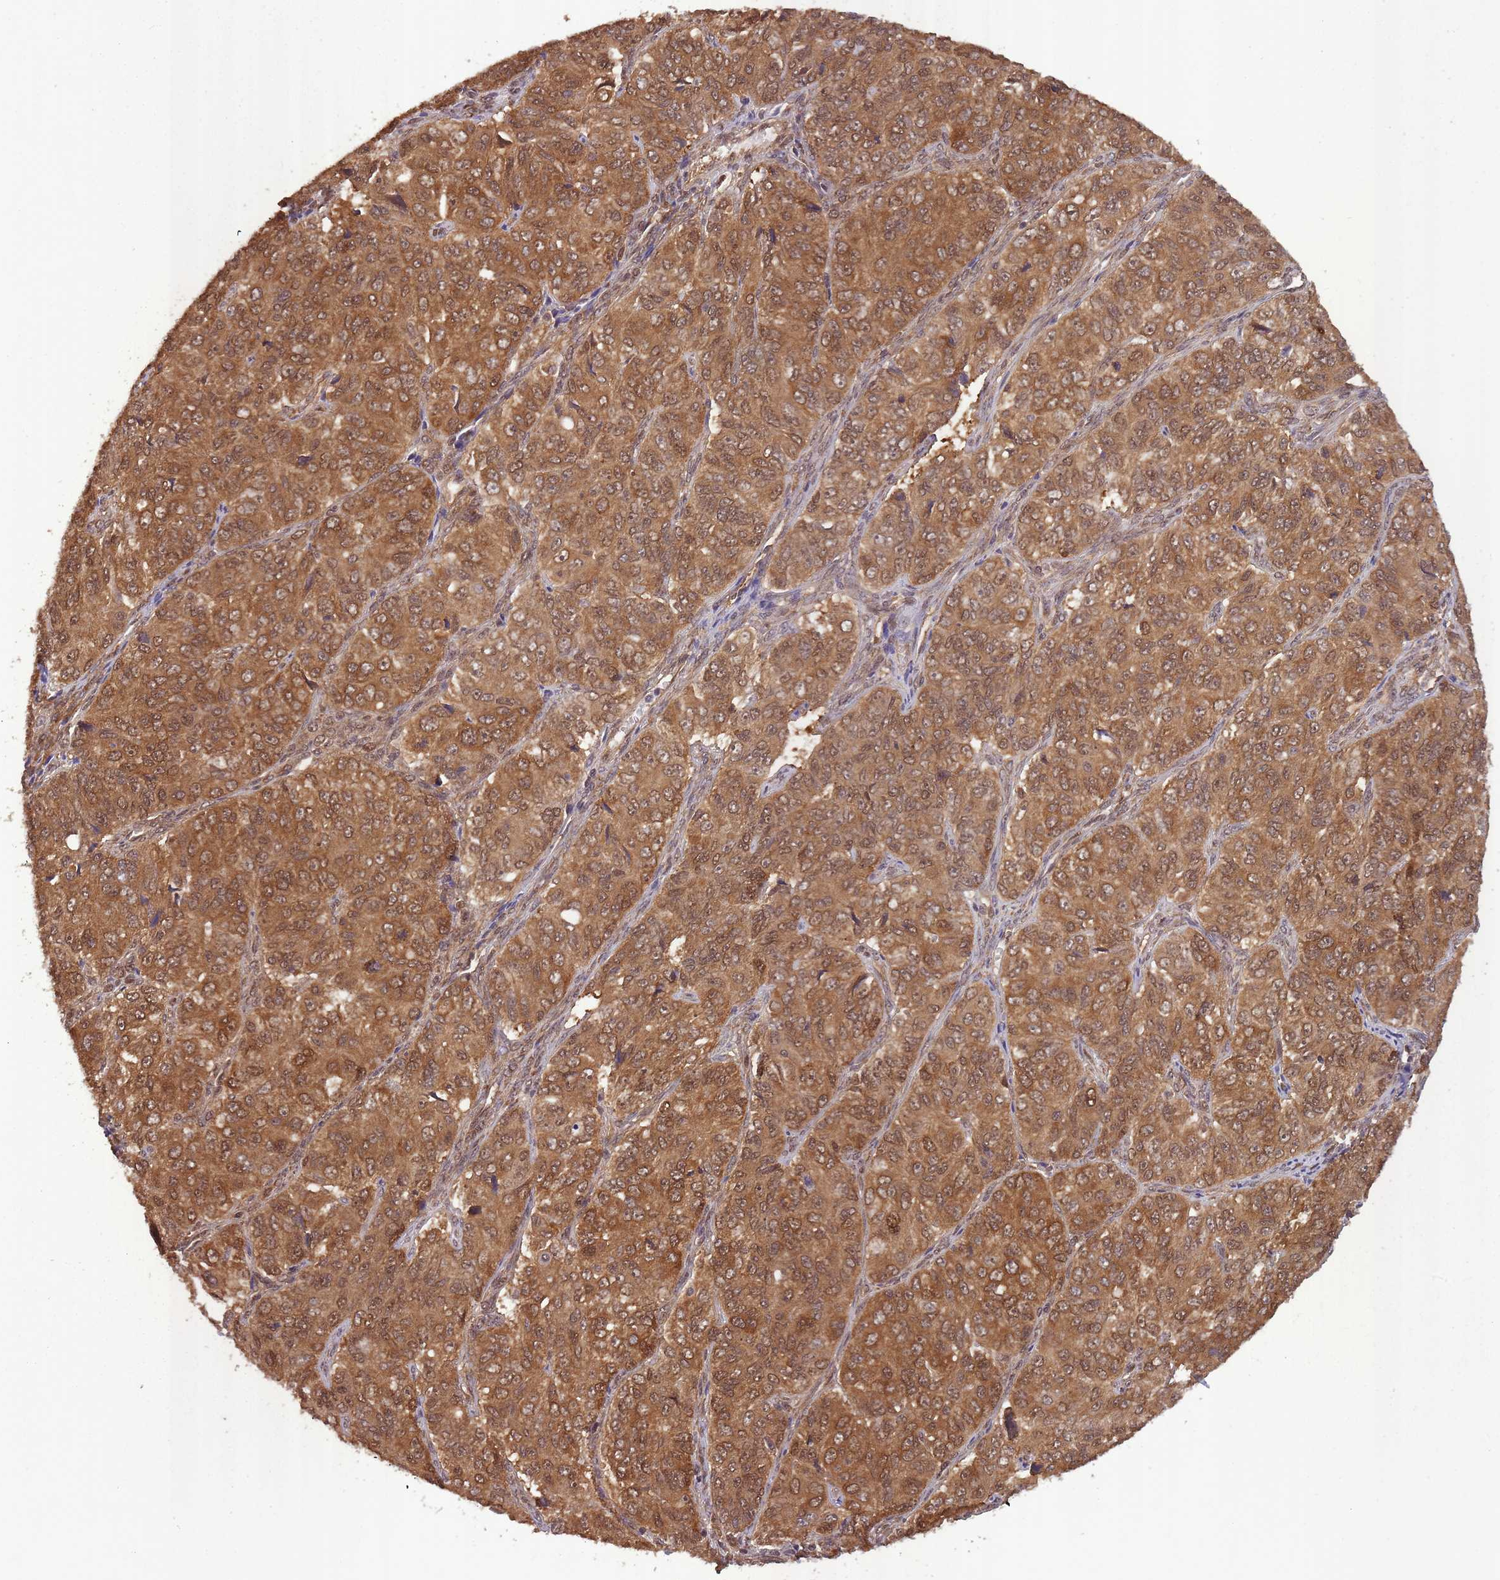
{"staining": {"intensity": "moderate", "quantity": ">75%", "location": "cytoplasmic/membranous,nuclear"}, "tissue": "ovarian cancer", "cell_type": "Tumor cells", "image_type": "cancer", "snomed": [{"axis": "morphology", "description": "Carcinoma, endometroid"}, {"axis": "topography", "description": "Ovary"}], "caption": "IHC histopathology image of neoplastic tissue: ovarian endometroid carcinoma stained using IHC exhibits medium levels of moderate protein expression localized specifically in the cytoplasmic/membranous and nuclear of tumor cells, appearing as a cytoplasmic/membranous and nuclear brown color.", "gene": "PPP6R3", "patient": {"sex": "female", "age": 51}}